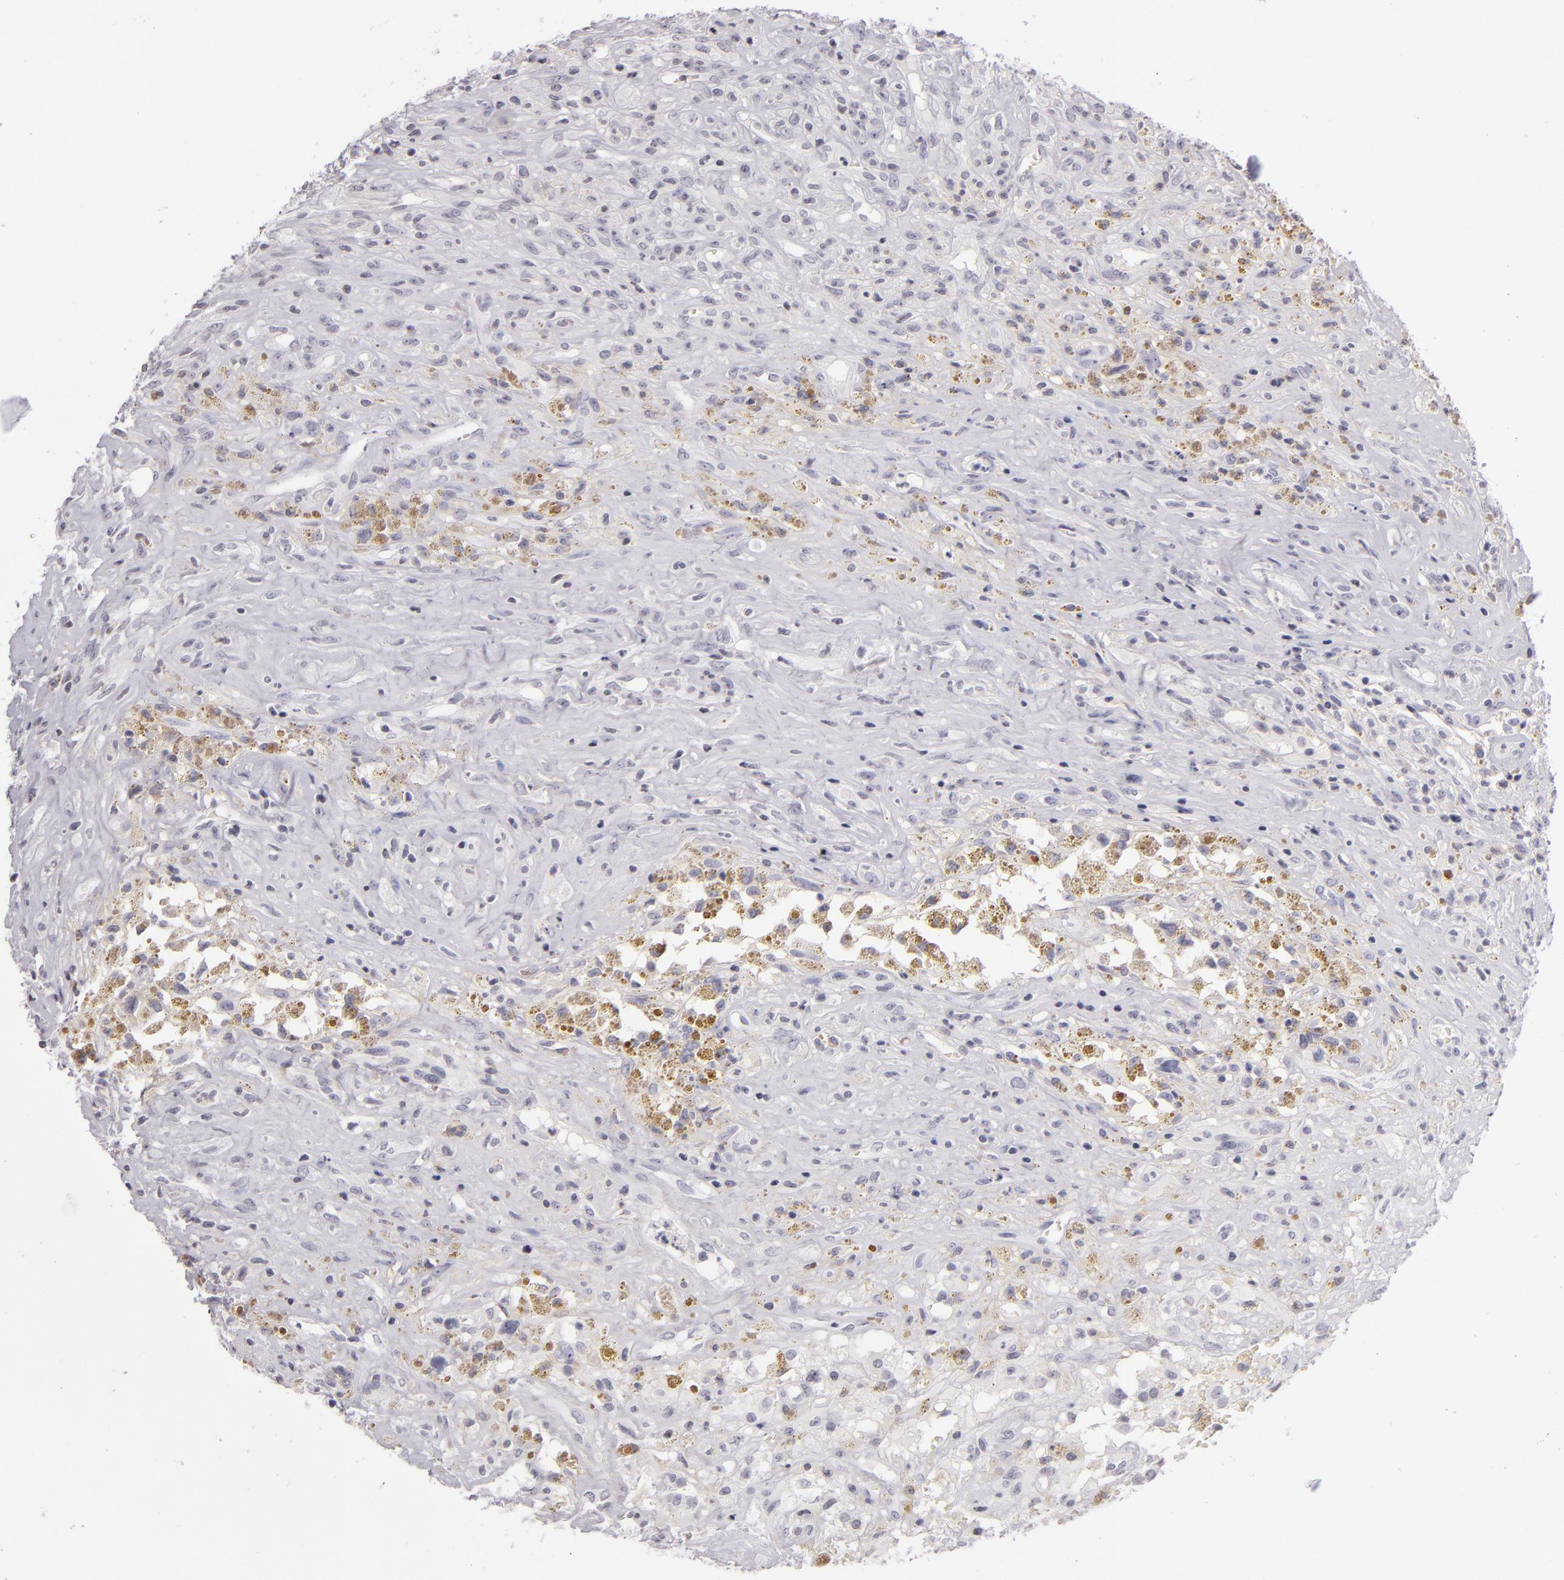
{"staining": {"intensity": "negative", "quantity": "none", "location": "none"}, "tissue": "glioma", "cell_type": "Tumor cells", "image_type": "cancer", "snomed": [{"axis": "morphology", "description": "Glioma, malignant, High grade"}, {"axis": "topography", "description": "Brain"}], "caption": "Protein analysis of high-grade glioma (malignant) displays no significant expression in tumor cells. (DAB (3,3'-diaminobenzidine) immunohistochemistry (IHC) with hematoxylin counter stain).", "gene": "CD40", "patient": {"sex": "male", "age": 66}}